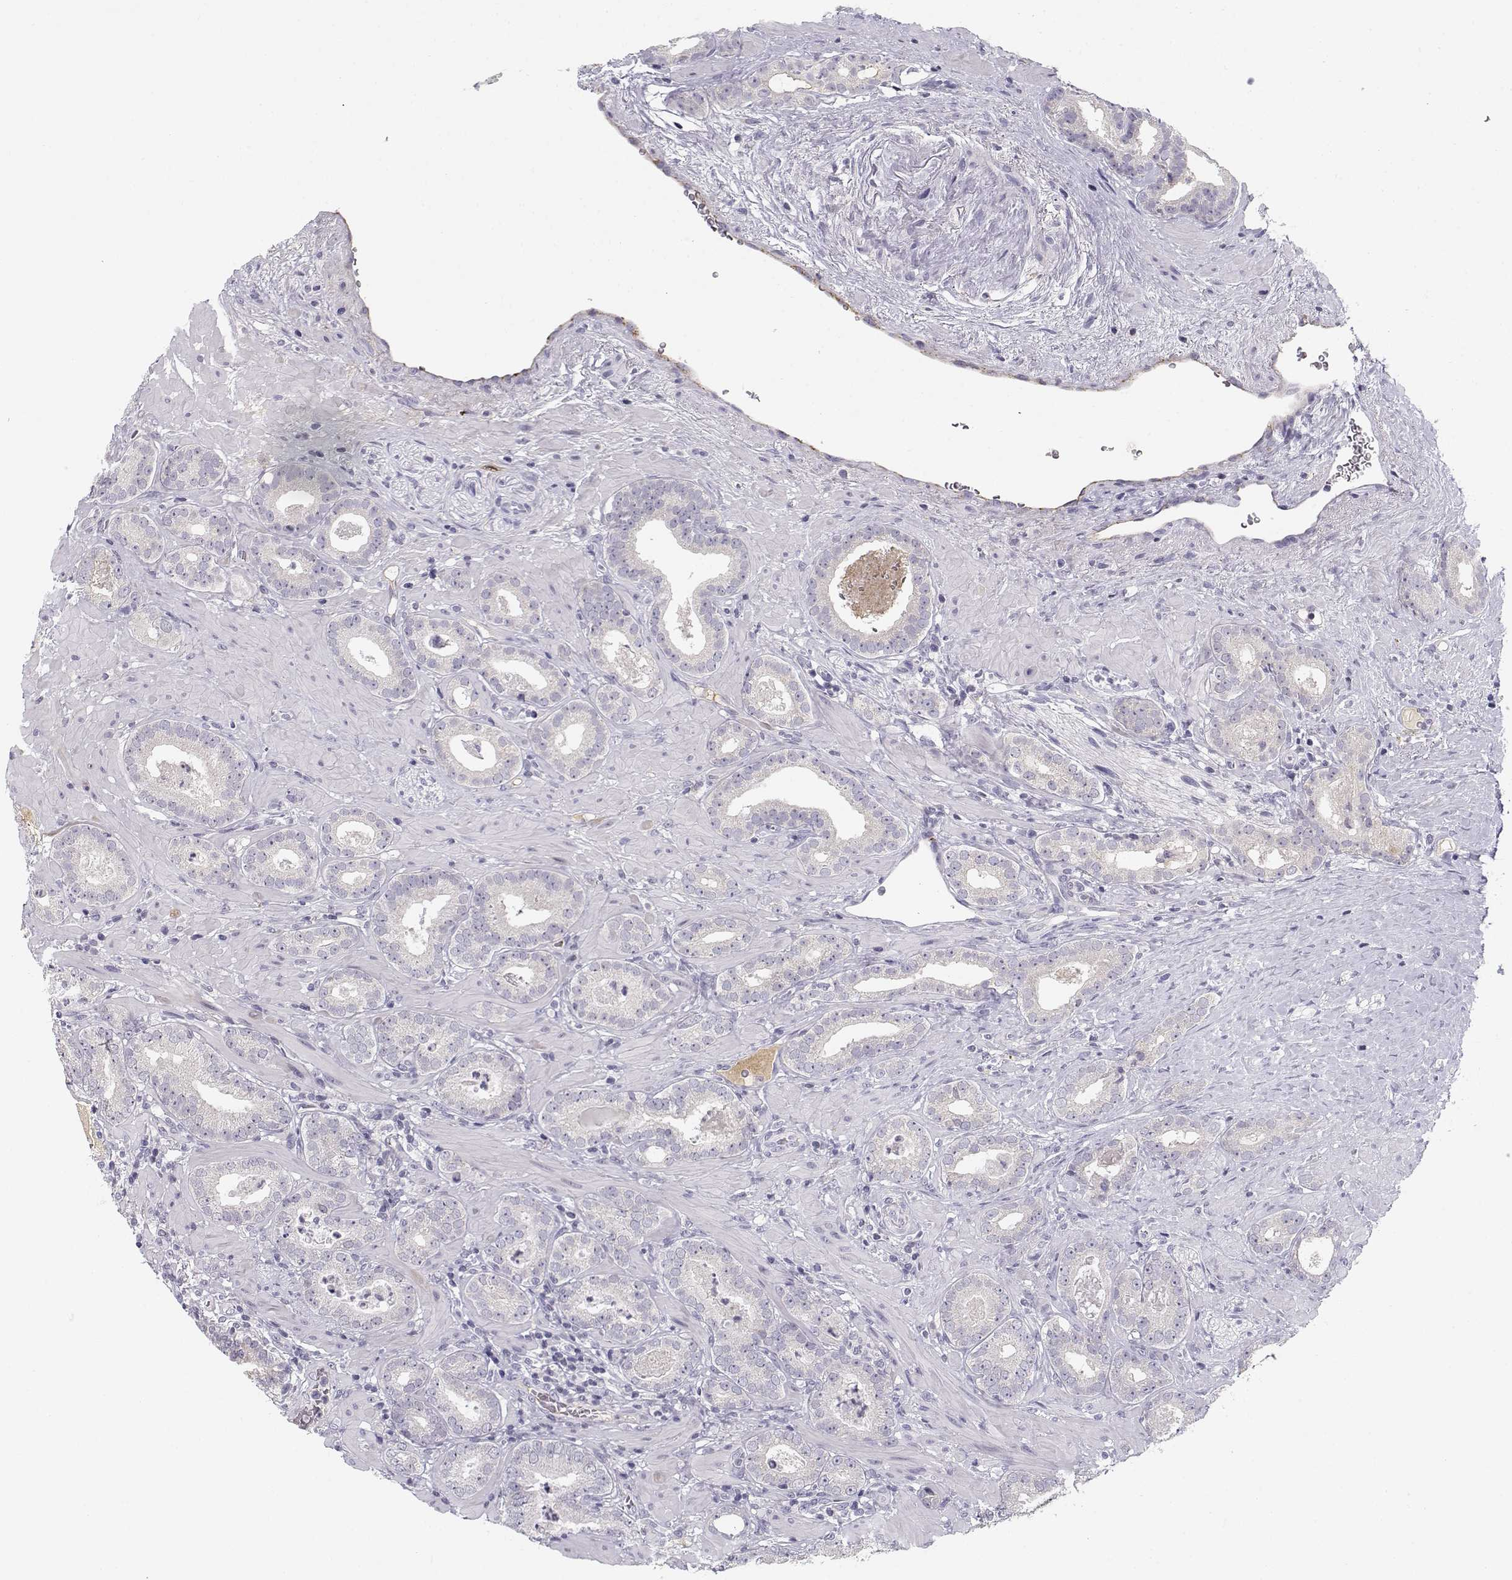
{"staining": {"intensity": "negative", "quantity": "none", "location": "none"}, "tissue": "prostate cancer", "cell_type": "Tumor cells", "image_type": "cancer", "snomed": [{"axis": "morphology", "description": "Adenocarcinoma, Low grade"}, {"axis": "topography", "description": "Prostate"}], "caption": "High power microscopy image of an immunohistochemistry (IHC) image of prostate adenocarcinoma (low-grade), revealing no significant positivity in tumor cells. (Stains: DAB immunohistochemistry with hematoxylin counter stain, Microscopy: brightfield microscopy at high magnification).", "gene": "DDX25", "patient": {"sex": "male", "age": 60}}